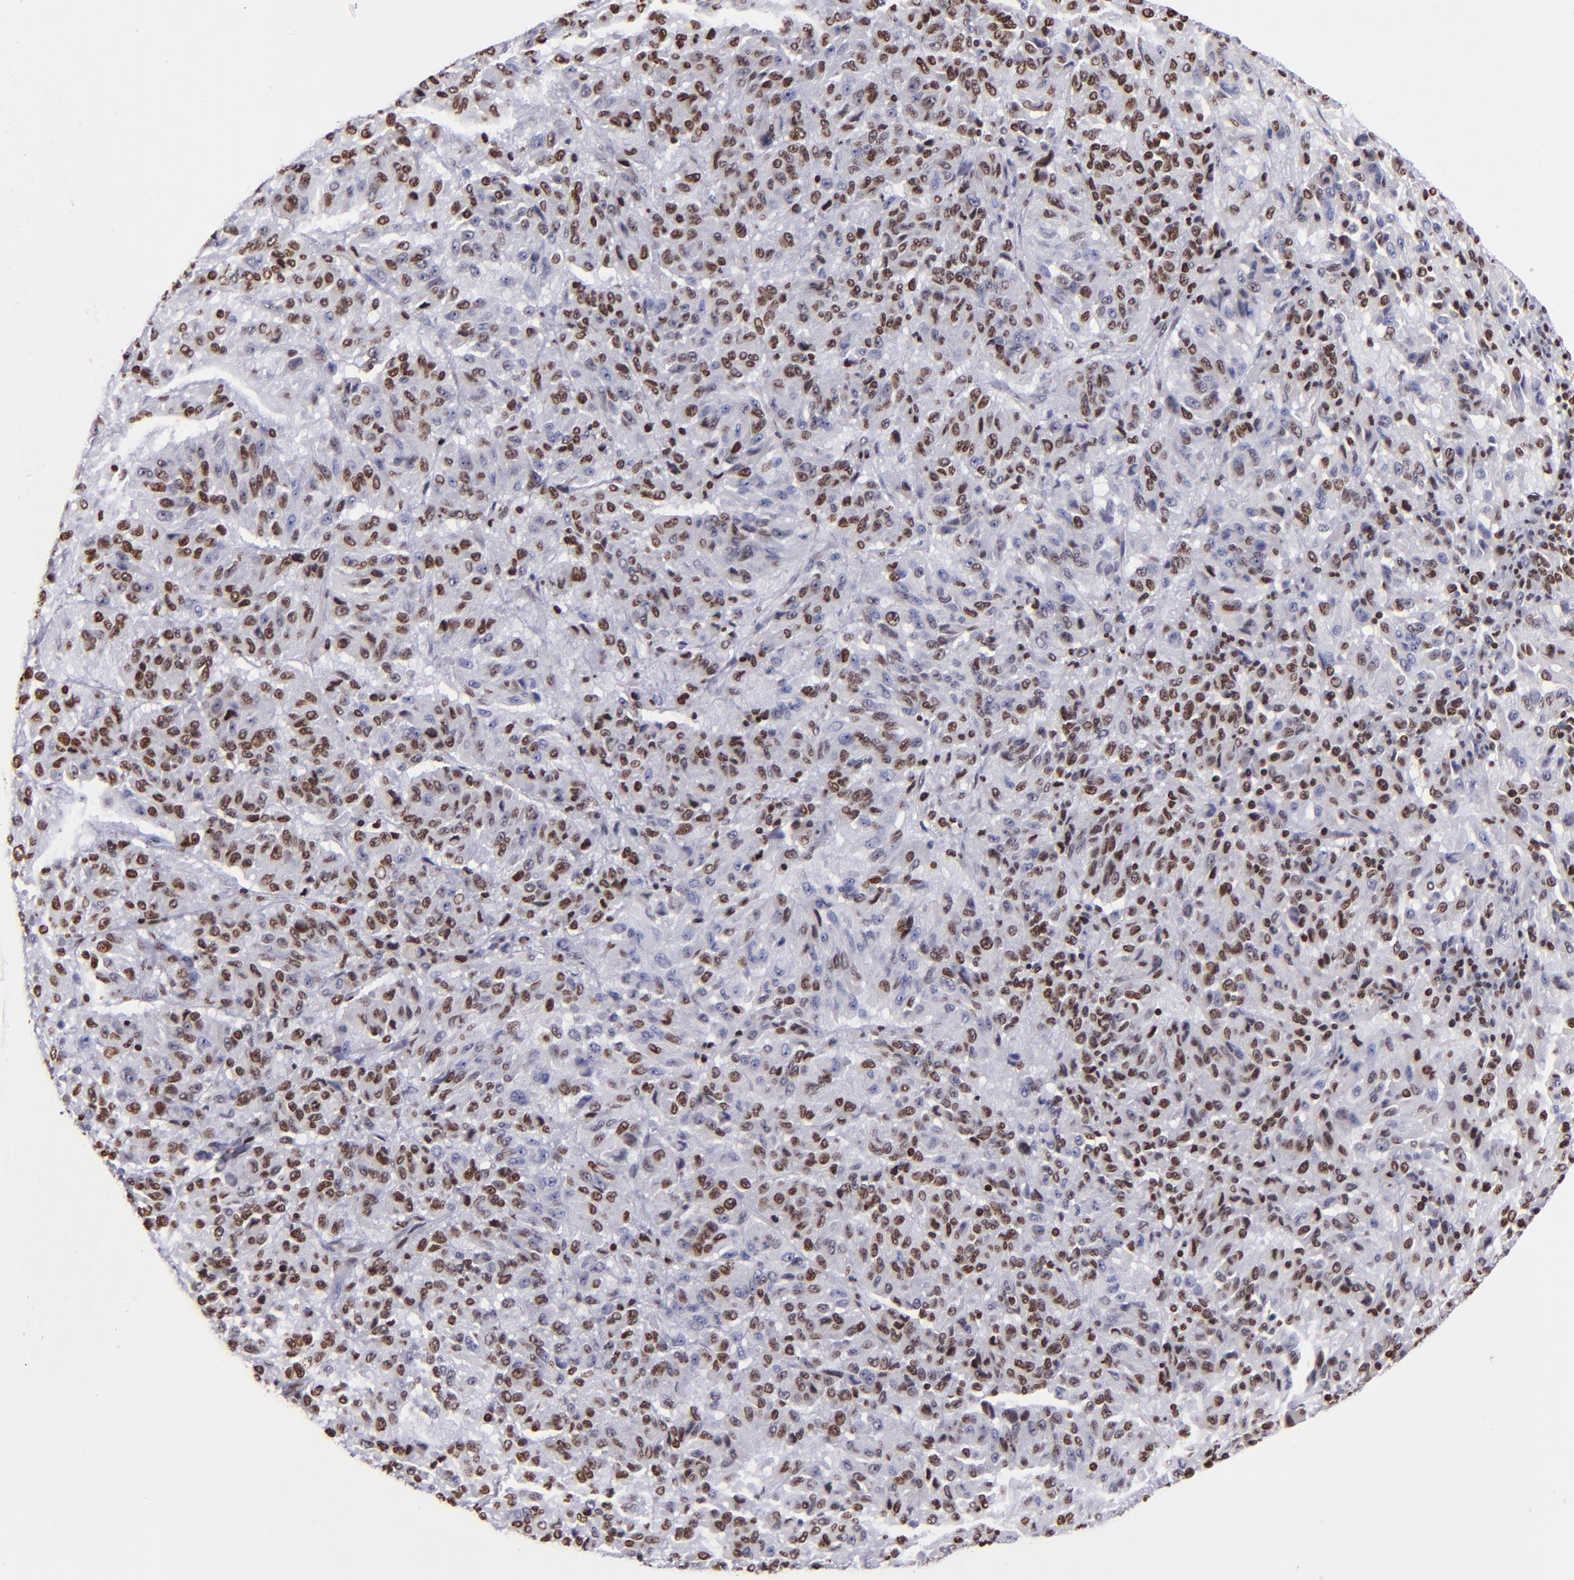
{"staining": {"intensity": "moderate", "quantity": ">75%", "location": "nuclear"}, "tissue": "melanoma", "cell_type": "Tumor cells", "image_type": "cancer", "snomed": [{"axis": "morphology", "description": "Malignant melanoma, Metastatic site"}, {"axis": "topography", "description": "Lung"}], "caption": "Brown immunohistochemical staining in human malignant melanoma (metastatic site) reveals moderate nuclear staining in approximately >75% of tumor cells.", "gene": "CDKL5", "patient": {"sex": "male", "age": 64}}